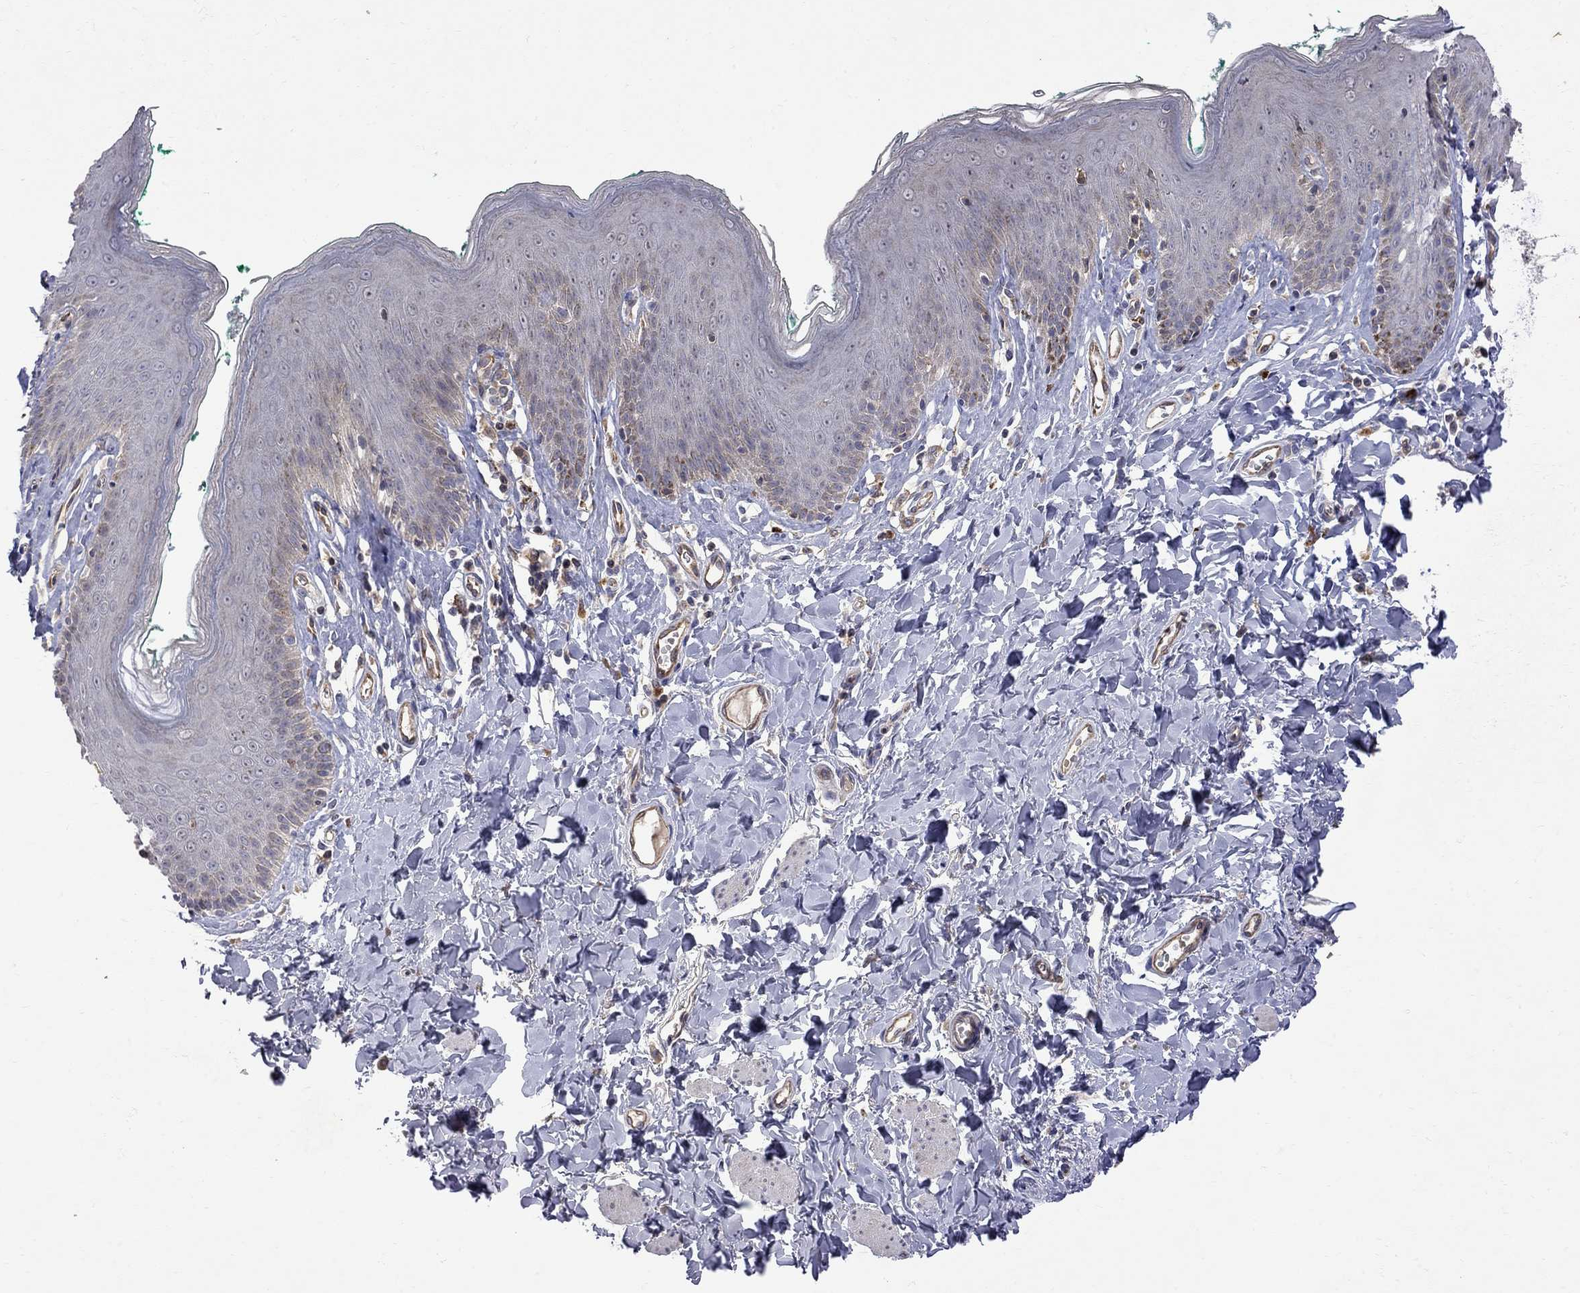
{"staining": {"intensity": "moderate", "quantity": "<25%", "location": "cytoplasmic/membranous"}, "tissue": "skin", "cell_type": "Epidermal cells", "image_type": "normal", "snomed": [{"axis": "morphology", "description": "Normal tissue, NOS"}, {"axis": "topography", "description": "Vulva"}], "caption": "Benign skin exhibits moderate cytoplasmic/membranous expression in about <25% of epidermal cells, visualized by immunohistochemistry.", "gene": "ABI3", "patient": {"sex": "female", "age": 66}}